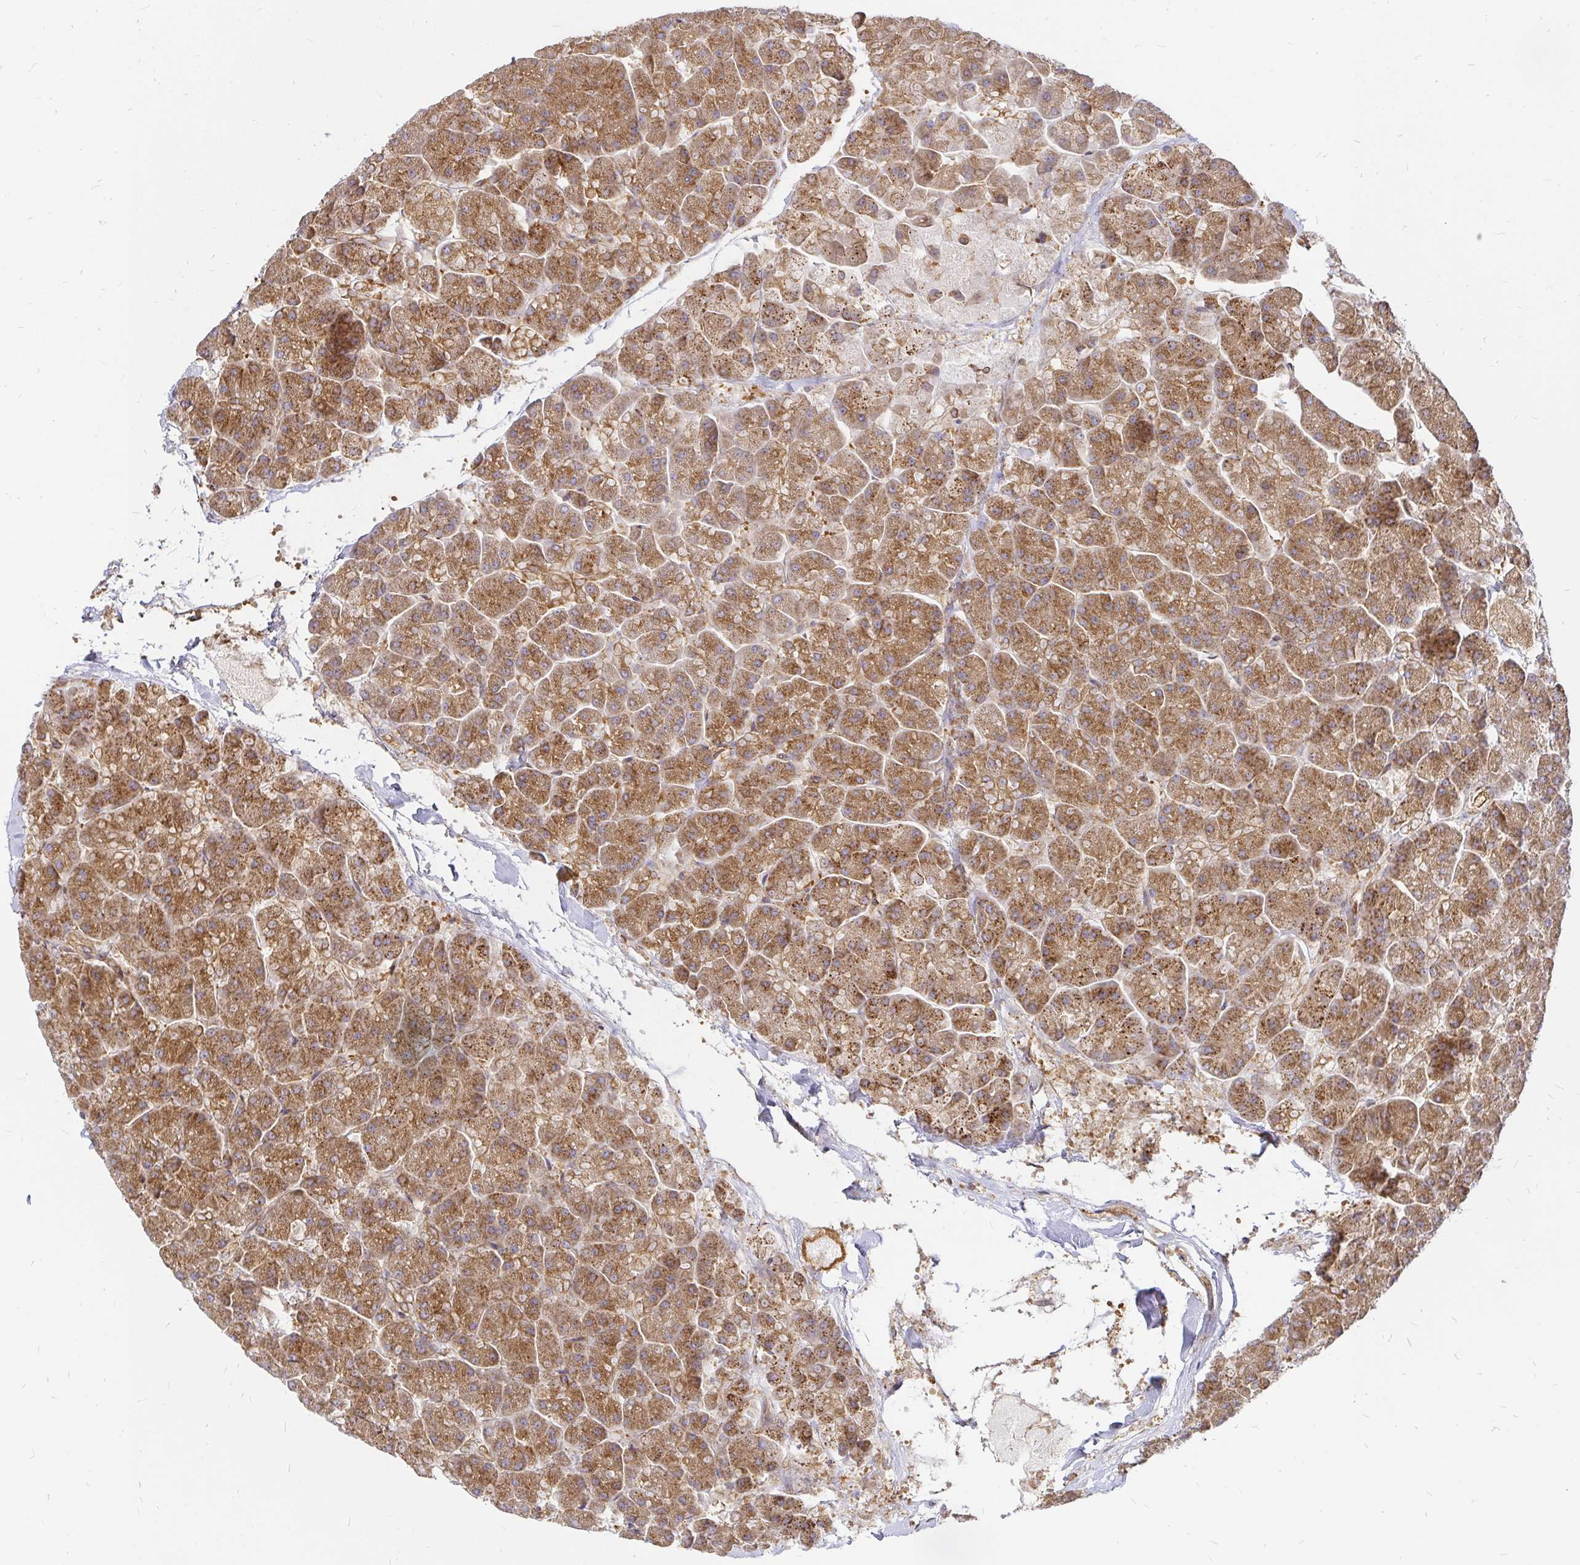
{"staining": {"intensity": "strong", "quantity": ">75%", "location": "cytoplasmic/membranous"}, "tissue": "pancreas", "cell_type": "Exocrine glandular cells", "image_type": "normal", "snomed": [{"axis": "morphology", "description": "Normal tissue, NOS"}, {"axis": "topography", "description": "Pancreas"}, {"axis": "topography", "description": "Peripheral nerve tissue"}], "caption": "Human pancreas stained with a protein marker reveals strong staining in exocrine glandular cells.", "gene": "KIF5B", "patient": {"sex": "male", "age": 54}}